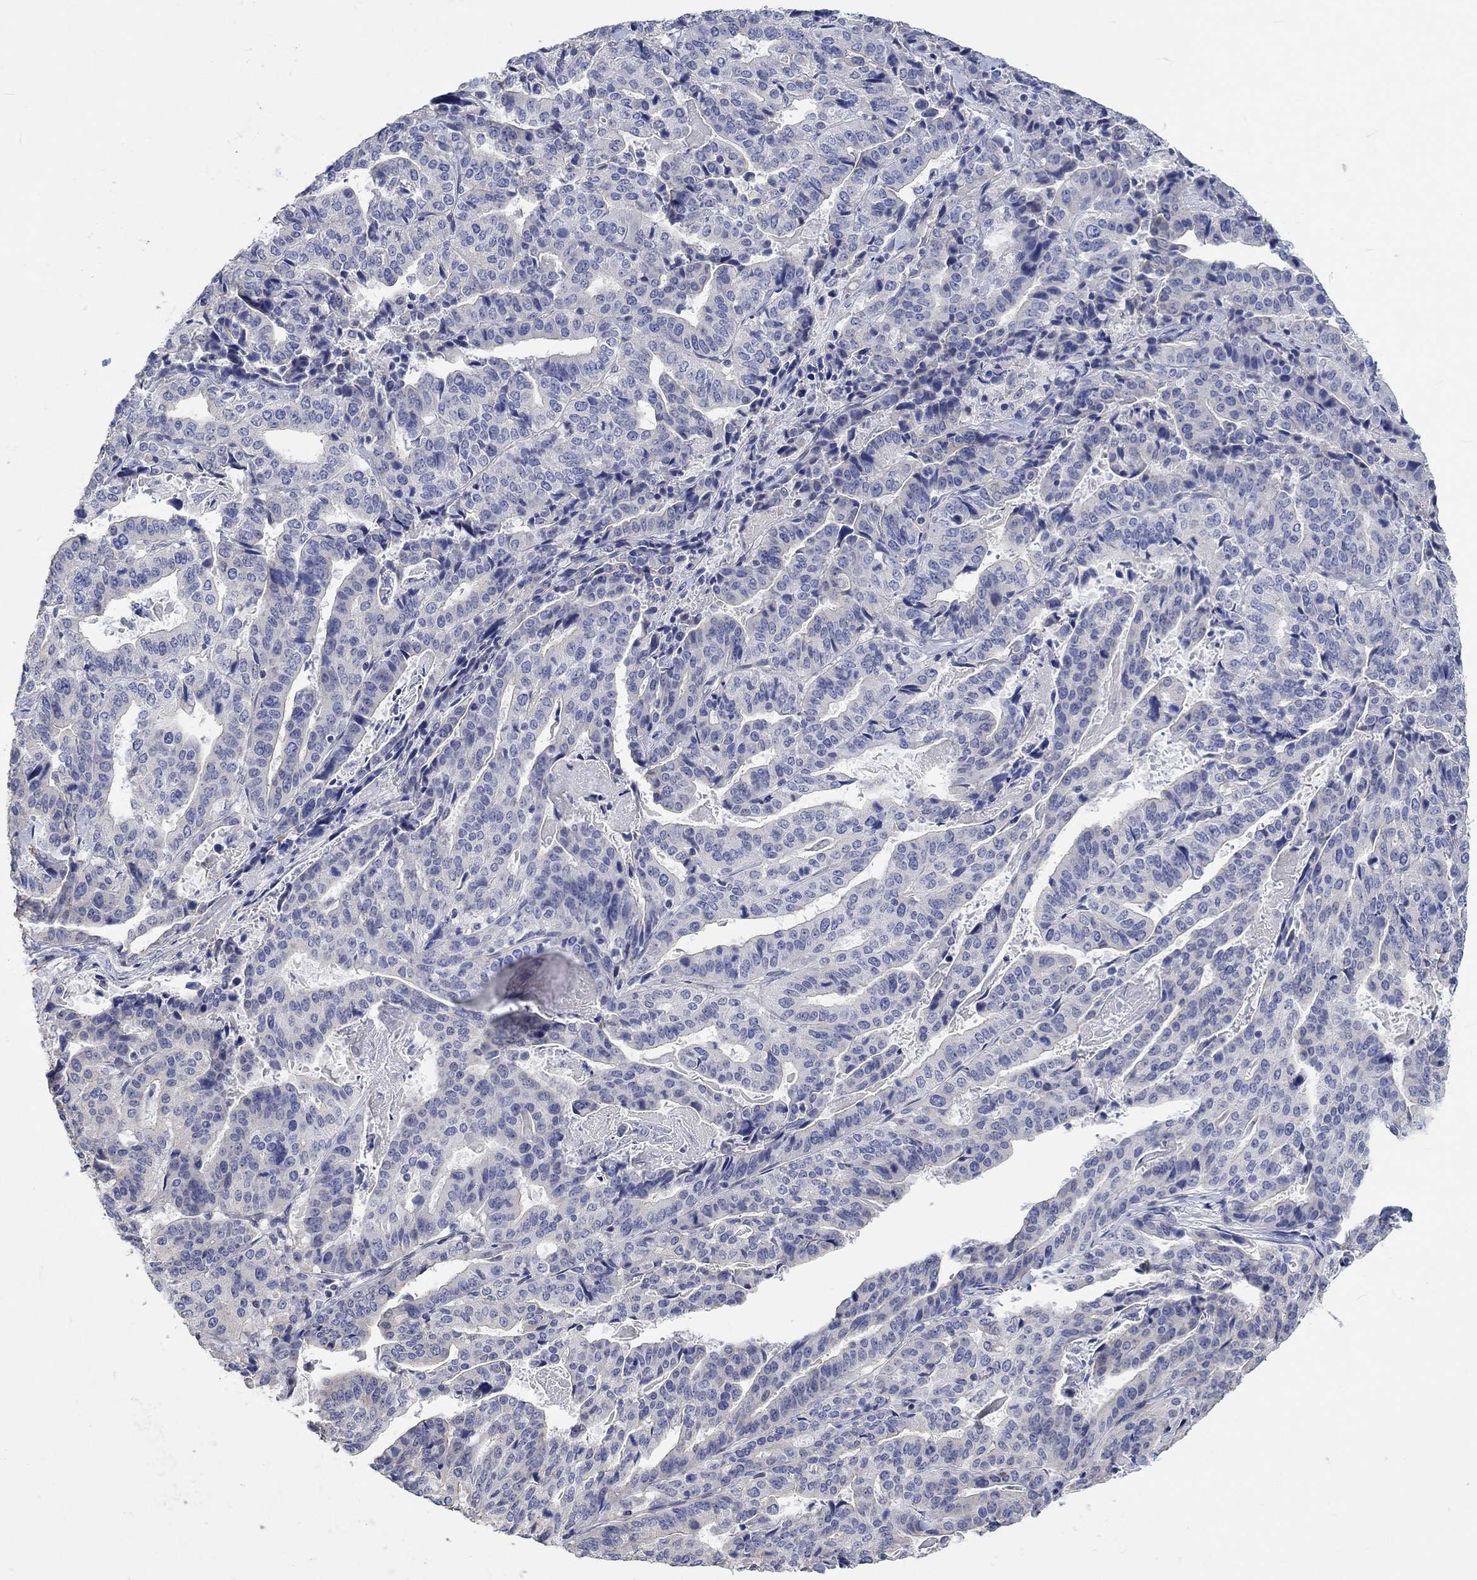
{"staining": {"intensity": "negative", "quantity": "none", "location": "none"}, "tissue": "stomach cancer", "cell_type": "Tumor cells", "image_type": "cancer", "snomed": [{"axis": "morphology", "description": "Adenocarcinoma, NOS"}, {"axis": "topography", "description": "Stomach"}], "caption": "IHC micrograph of stomach cancer stained for a protein (brown), which exhibits no expression in tumor cells. (DAB immunohistochemistry (IHC) visualized using brightfield microscopy, high magnification).", "gene": "AGRP", "patient": {"sex": "male", "age": 48}}